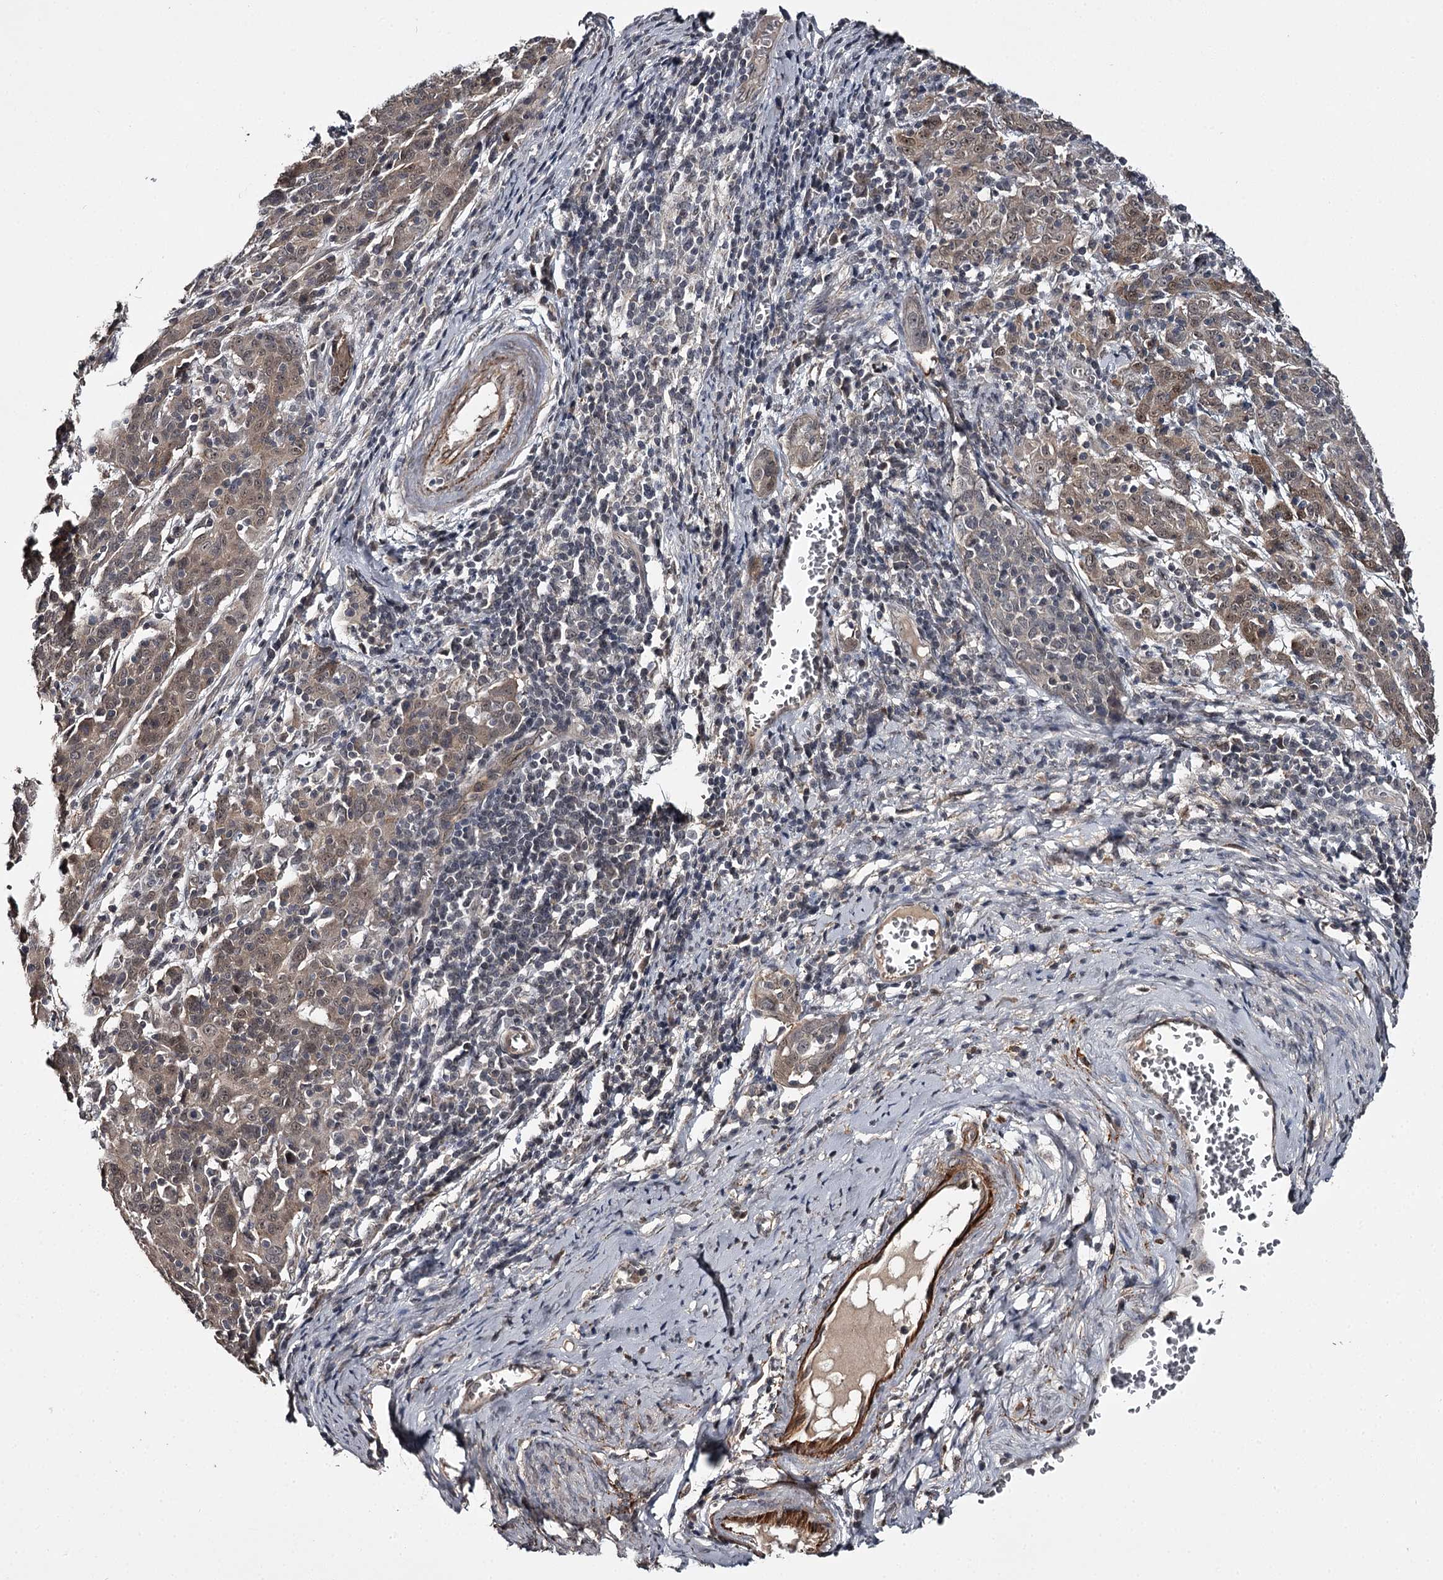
{"staining": {"intensity": "moderate", "quantity": "25%-75%", "location": "cytoplasmic/membranous,nuclear"}, "tissue": "cervical cancer", "cell_type": "Tumor cells", "image_type": "cancer", "snomed": [{"axis": "morphology", "description": "Squamous cell carcinoma, NOS"}, {"axis": "topography", "description": "Cervix"}], "caption": "An IHC image of tumor tissue is shown. Protein staining in brown labels moderate cytoplasmic/membranous and nuclear positivity in squamous cell carcinoma (cervical) within tumor cells.", "gene": "CWF19L2", "patient": {"sex": "female", "age": 67}}